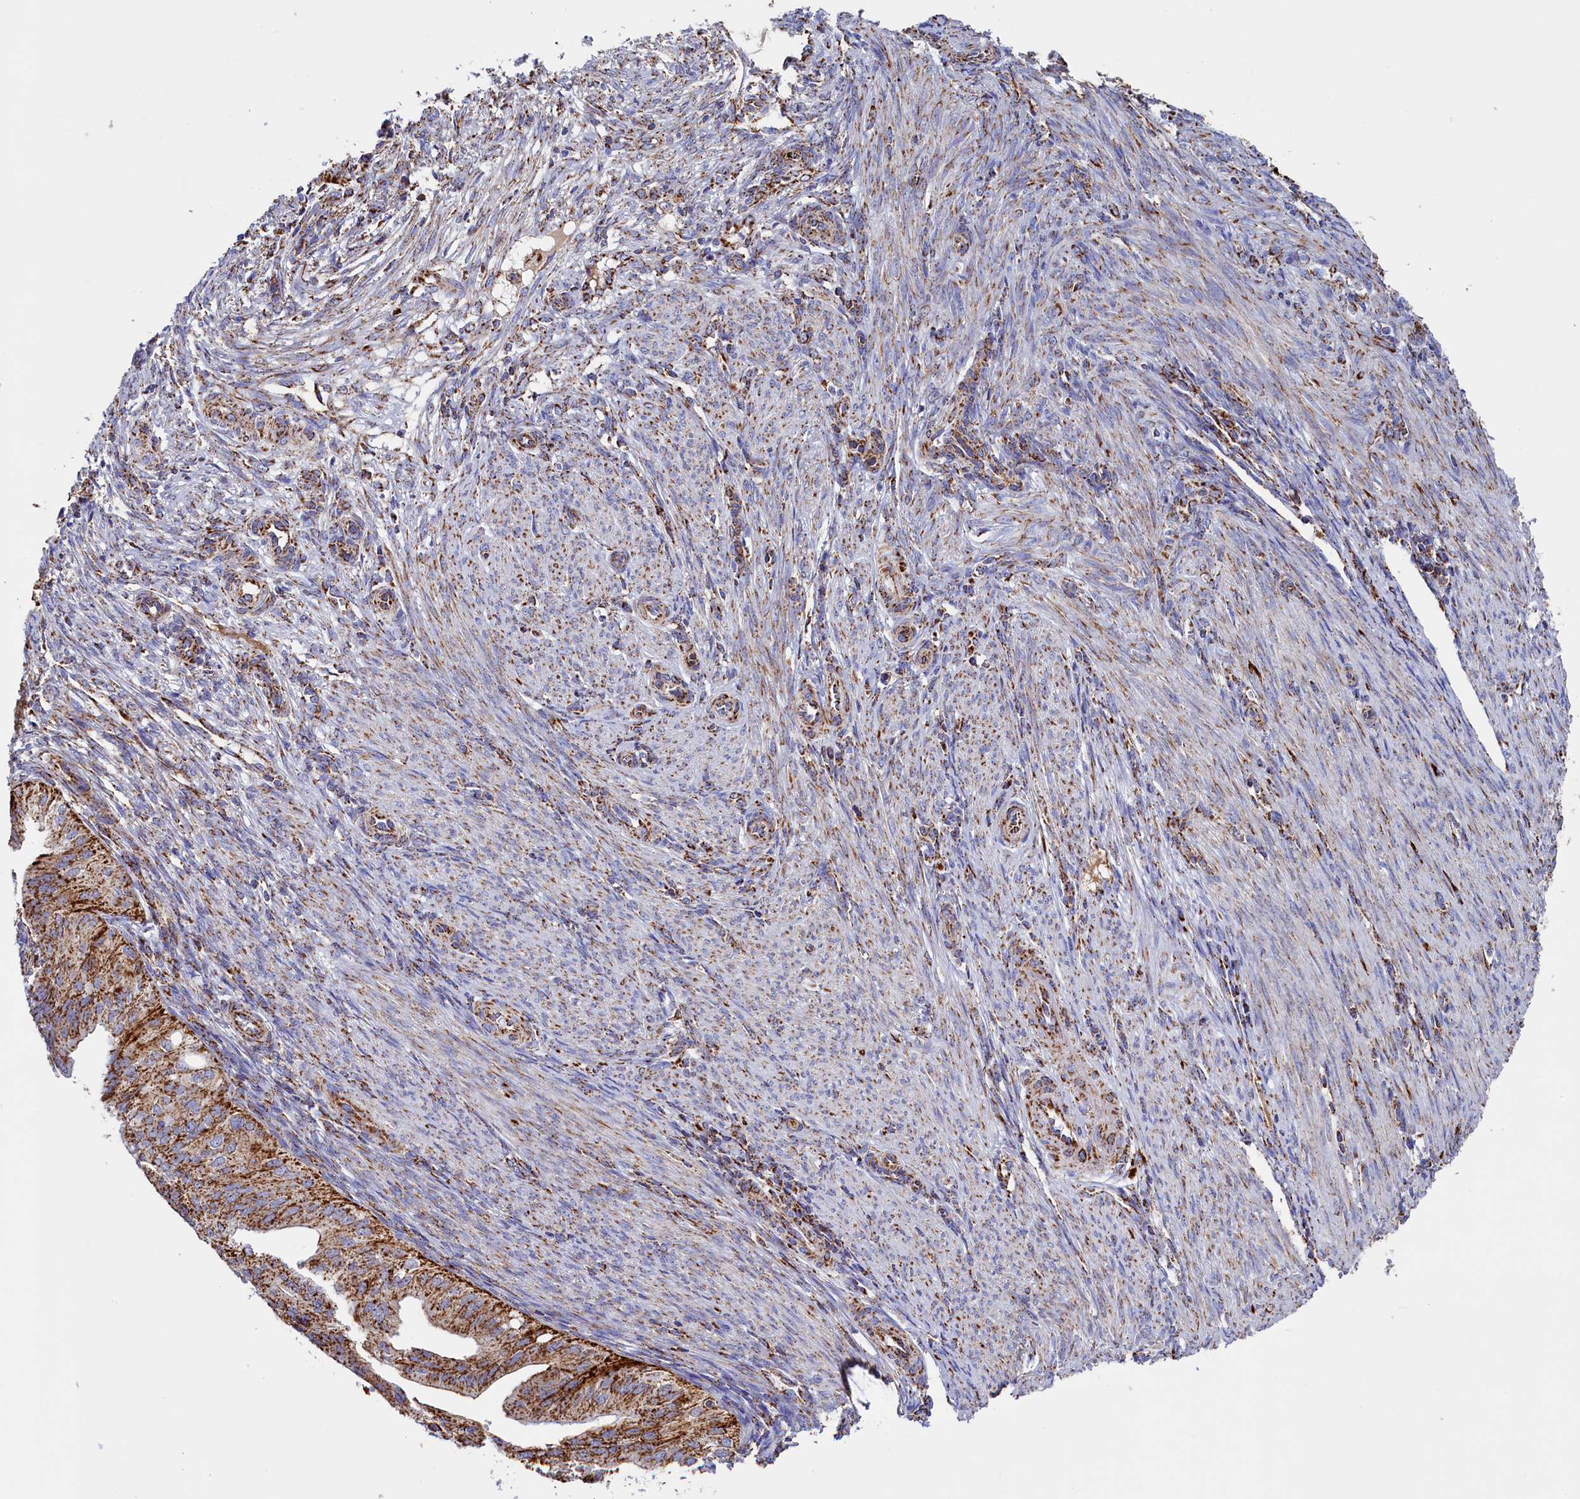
{"staining": {"intensity": "strong", "quantity": ">75%", "location": "cytoplasmic/membranous"}, "tissue": "endometrial cancer", "cell_type": "Tumor cells", "image_type": "cancer", "snomed": [{"axis": "morphology", "description": "Adenocarcinoma, NOS"}, {"axis": "topography", "description": "Endometrium"}], "caption": "Protein expression analysis of human endometrial cancer reveals strong cytoplasmic/membranous staining in about >75% of tumor cells. (DAB IHC with brightfield microscopy, high magnification).", "gene": "SLC39A3", "patient": {"sex": "female", "age": 50}}